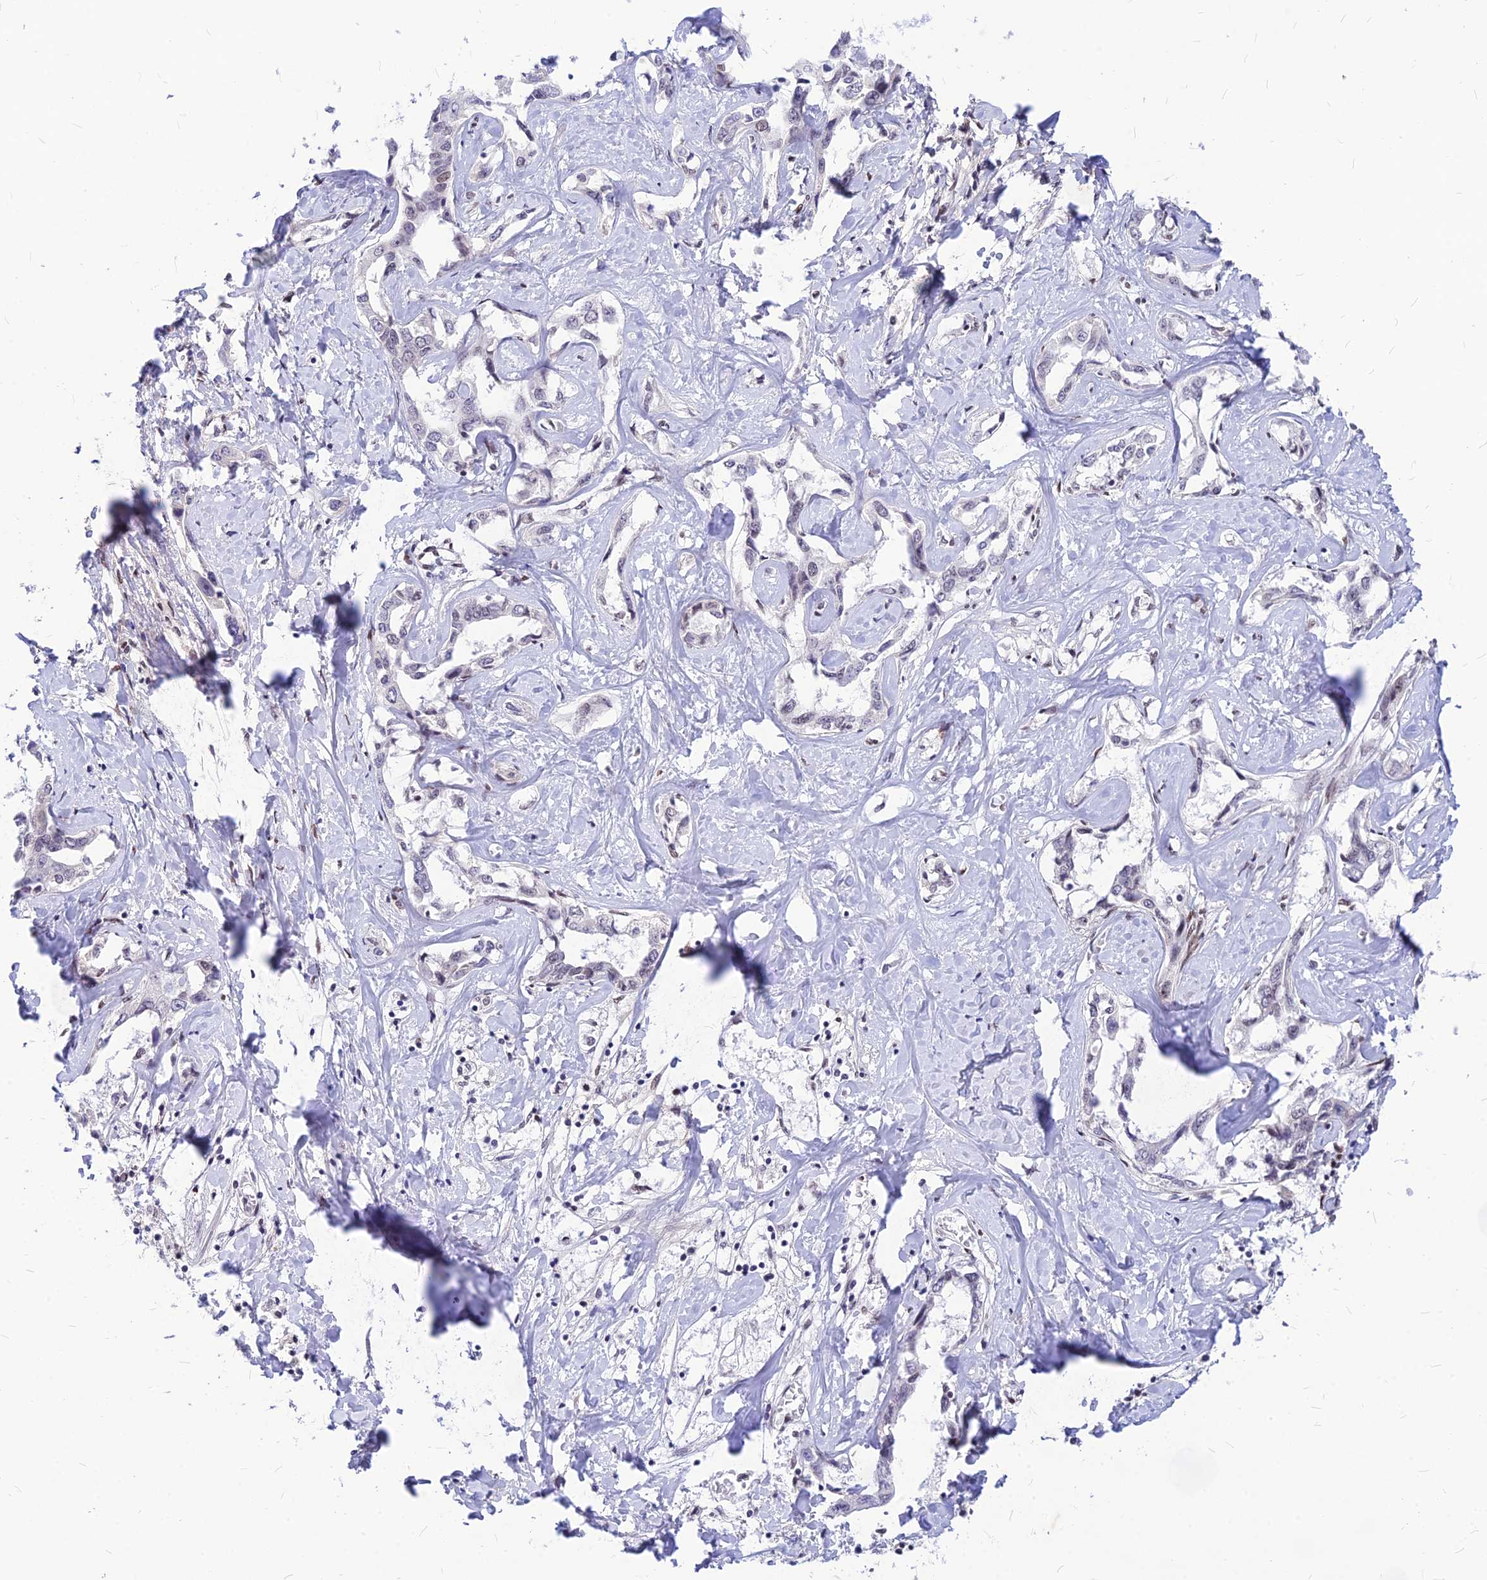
{"staining": {"intensity": "negative", "quantity": "none", "location": "none"}, "tissue": "liver cancer", "cell_type": "Tumor cells", "image_type": "cancer", "snomed": [{"axis": "morphology", "description": "Cholangiocarcinoma"}, {"axis": "topography", "description": "Liver"}], "caption": "Immunohistochemistry (IHC) photomicrograph of neoplastic tissue: human liver cancer stained with DAB reveals no significant protein staining in tumor cells.", "gene": "KCTD13", "patient": {"sex": "male", "age": 59}}